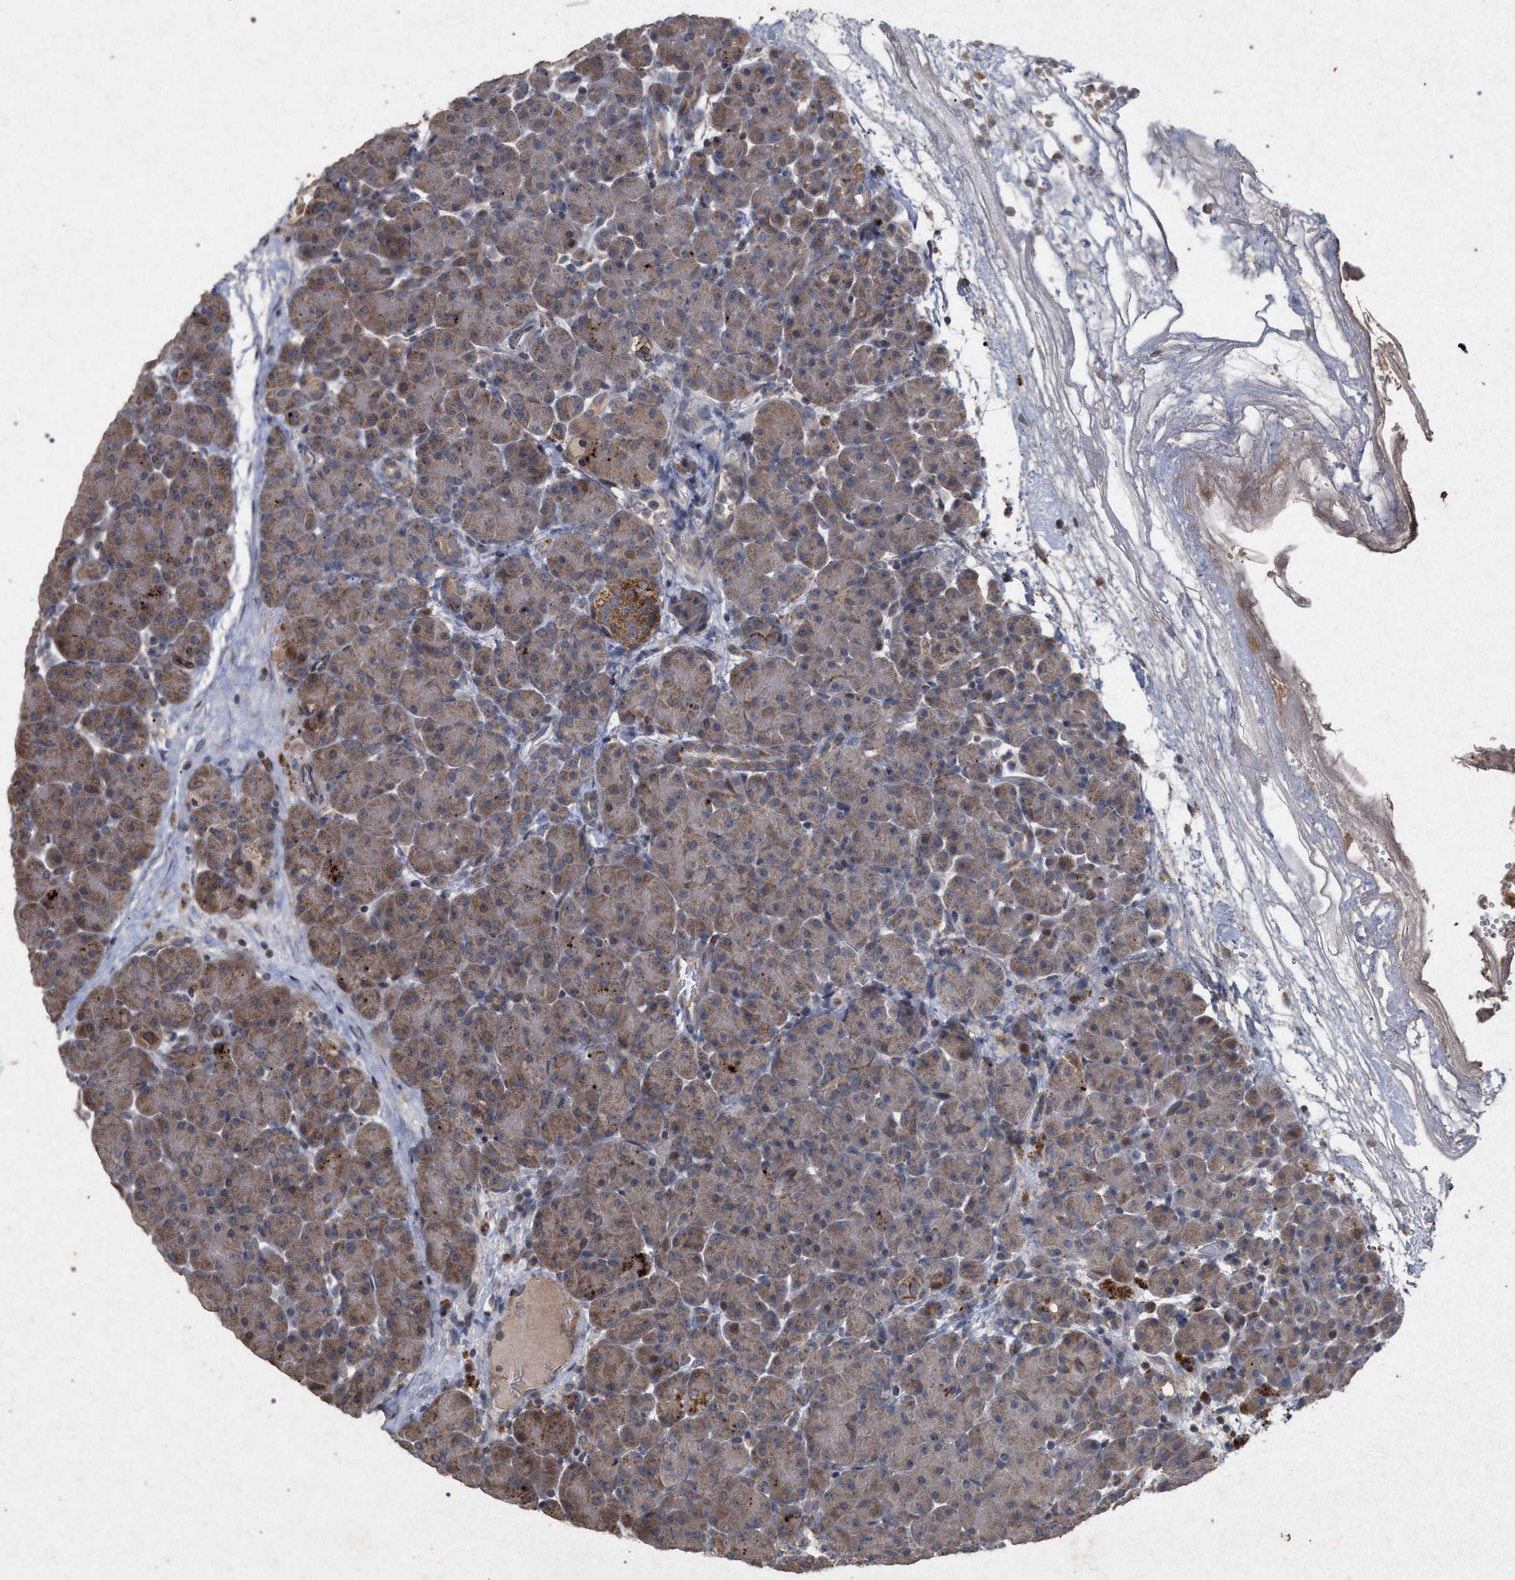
{"staining": {"intensity": "moderate", "quantity": "25%-75%", "location": "cytoplasmic/membranous"}, "tissue": "pancreas", "cell_type": "Exocrine glandular cells", "image_type": "normal", "snomed": [{"axis": "morphology", "description": "Normal tissue, NOS"}, {"axis": "topography", "description": "Pancreas"}], "caption": "A micrograph of pancreas stained for a protein displays moderate cytoplasmic/membranous brown staining in exocrine glandular cells.", "gene": "PKD2L1", "patient": {"sex": "male", "age": 66}}